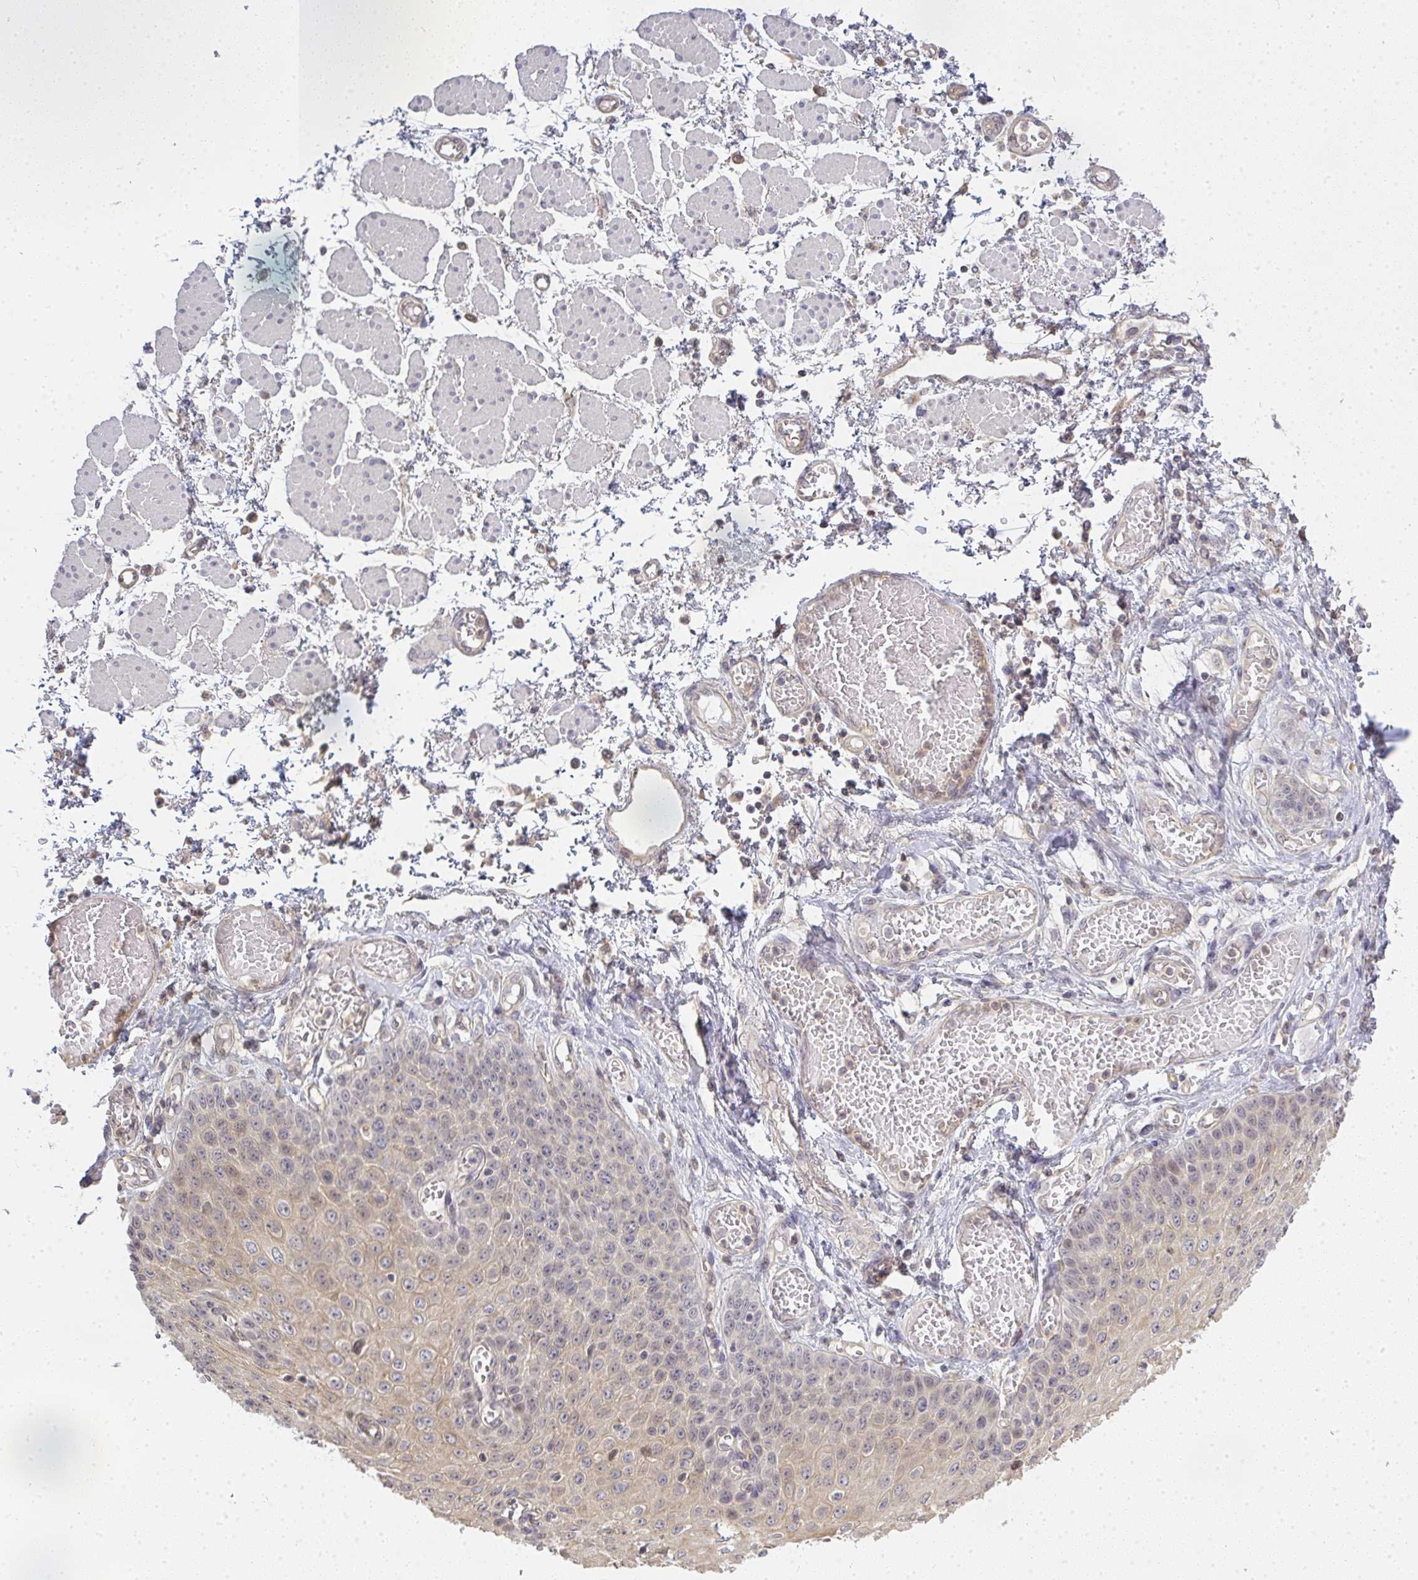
{"staining": {"intensity": "weak", "quantity": ">75%", "location": "cytoplasmic/membranous,nuclear"}, "tissue": "esophagus", "cell_type": "Squamous epithelial cells", "image_type": "normal", "snomed": [{"axis": "morphology", "description": "Normal tissue, NOS"}, {"axis": "morphology", "description": "Adenocarcinoma, NOS"}, {"axis": "topography", "description": "Esophagus"}], "caption": "High-power microscopy captured an immunohistochemistry (IHC) histopathology image of normal esophagus, revealing weak cytoplasmic/membranous,nuclear positivity in approximately >75% of squamous epithelial cells. (Brightfield microscopy of DAB IHC at high magnification).", "gene": "GSDMB", "patient": {"sex": "male", "age": 81}}